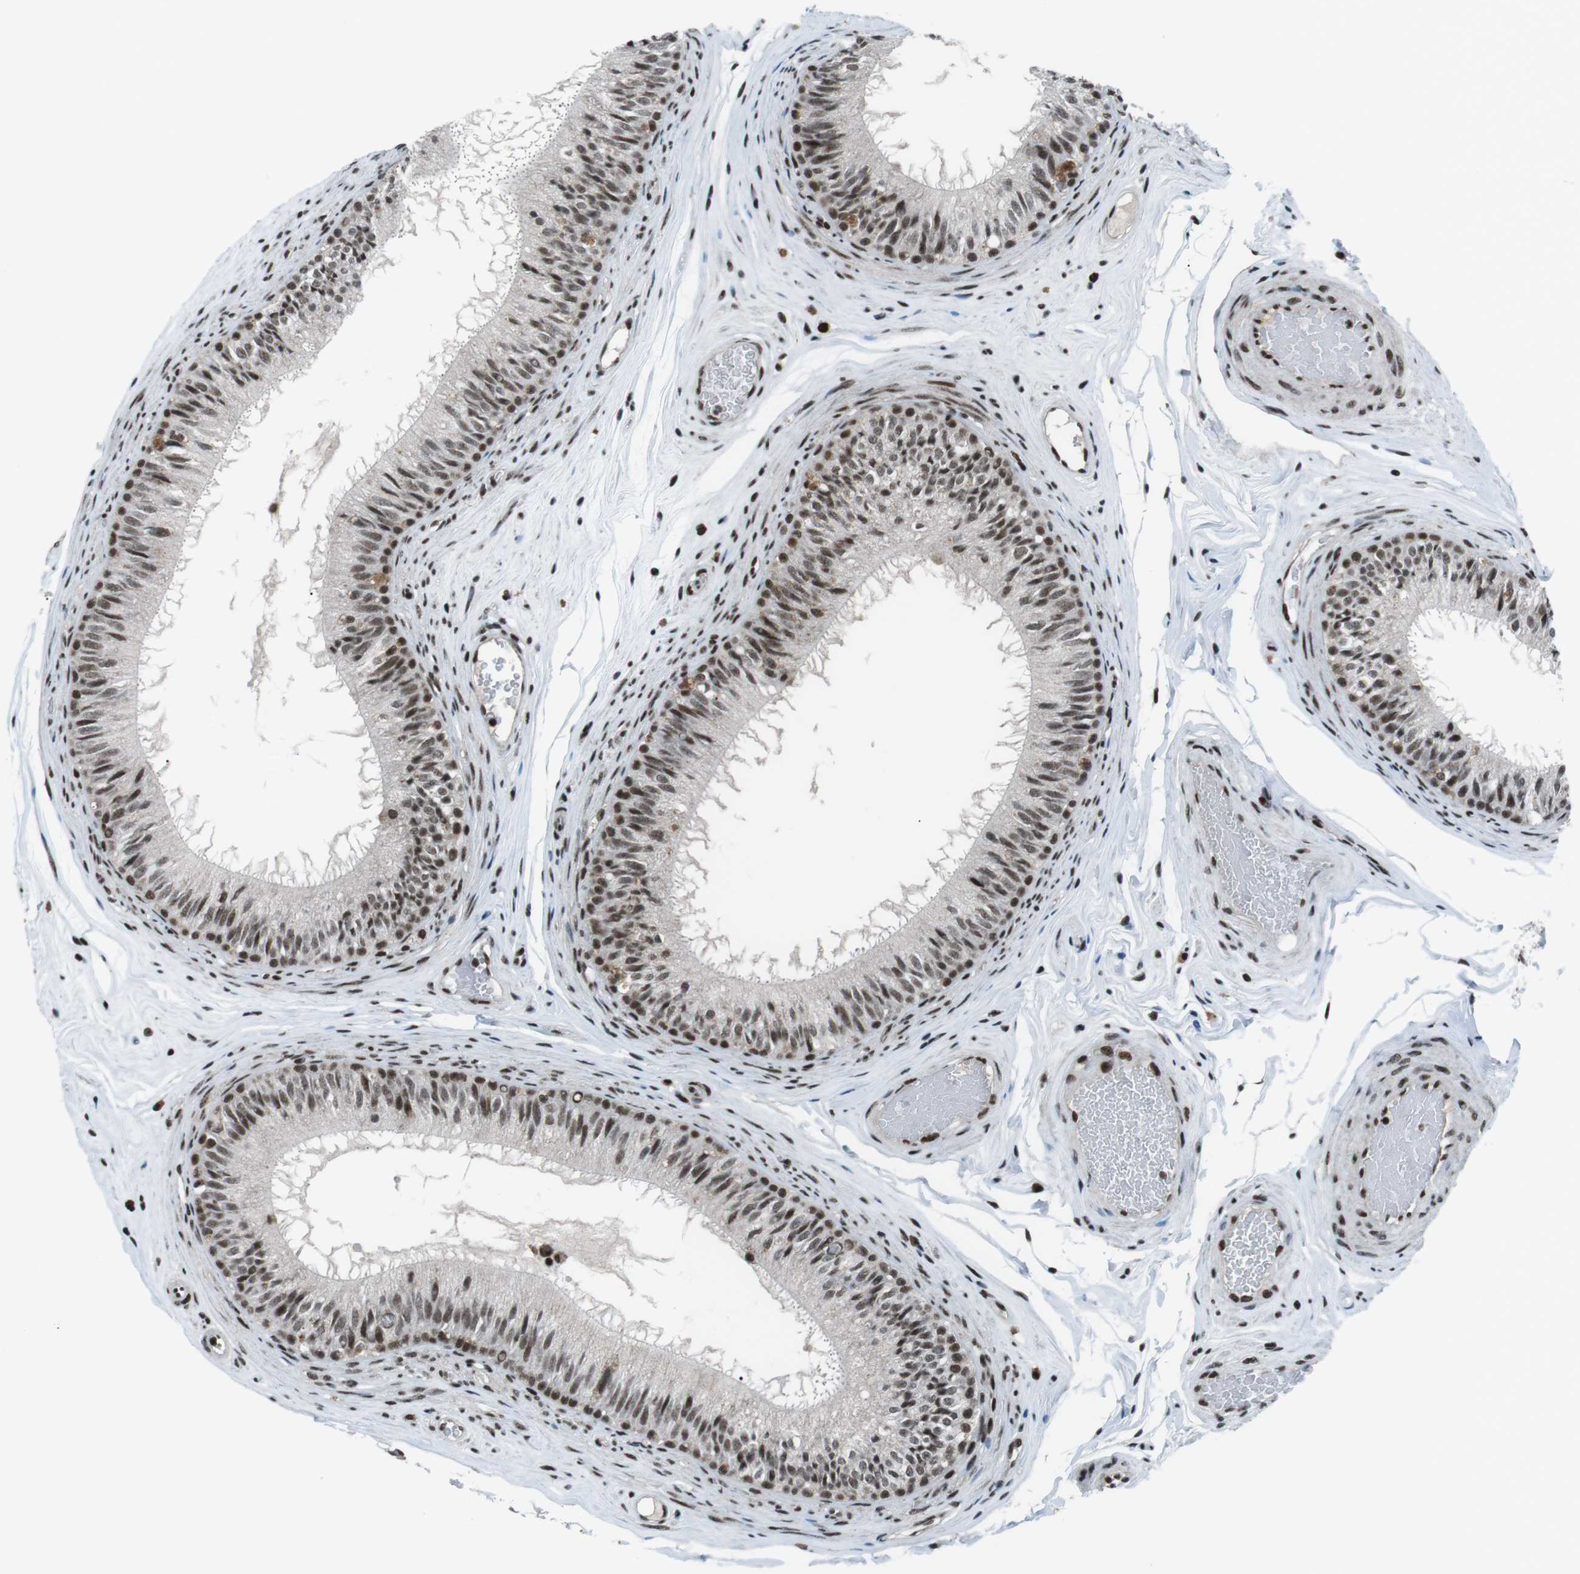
{"staining": {"intensity": "strong", "quantity": ">75%", "location": "nuclear"}, "tissue": "epididymis", "cell_type": "Glandular cells", "image_type": "normal", "snomed": [{"axis": "morphology", "description": "Normal tissue, NOS"}, {"axis": "topography", "description": "Testis"}, {"axis": "topography", "description": "Epididymis"}], "caption": "Unremarkable epididymis was stained to show a protein in brown. There is high levels of strong nuclear expression in approximately >75% of glandular cells.", "gene": "TAF1", "patient": {"sex": "male", "age": 36}}